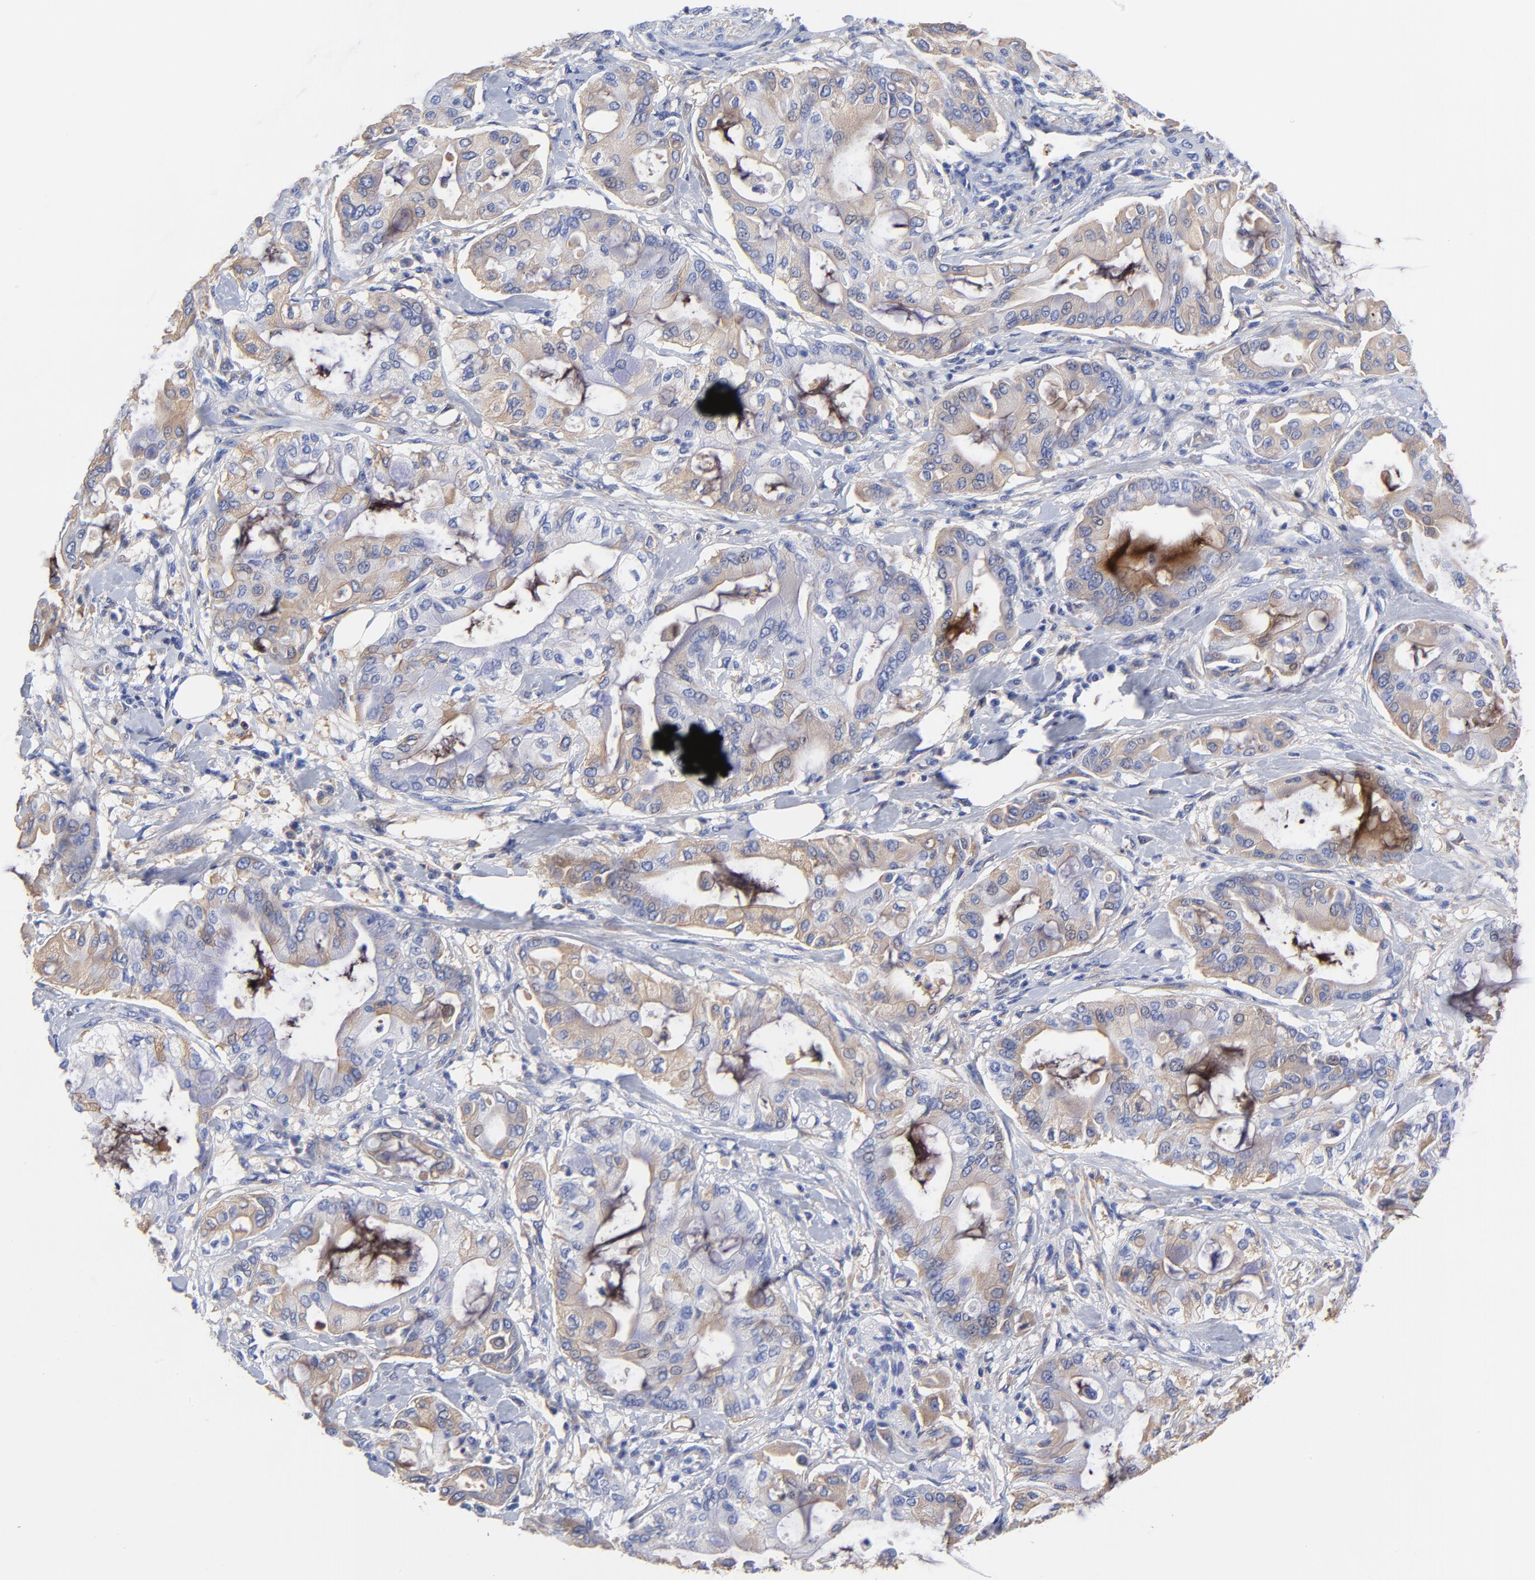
{"staining": {"intensity": "weak", "quantity": "25%-75%", "location": "cytoplasmic/membranous"}, "tissue": "pancreatic cancer", "cell_type": "Tumor cells", "image_type": "cancer", "snomed": [{"axis": "morphology", "description": "Adenocarcinoma, NOS"}, {"axis": "morphology", "description": "Adenocarcinoma, metastatic, NOS"}, {"axis": "topography", "description": "Lymph node"}, {"axis": "topography", "description": "Pancreas"}, {"axis": "topography", "description": "Duodenum"}], "caption": "Immunohistochemical staining of human pancreatic cancer (metastatic adenocarcinoma) displays weak cytoplasmic/membranous protein positivity in about 25%-75% of tumor cells. Immunohistochemistry stains the protein in brown and the nuclei are stained blue.", "gene": "IGLV3-10", "patient": {"sex": "female", "age": 64}}